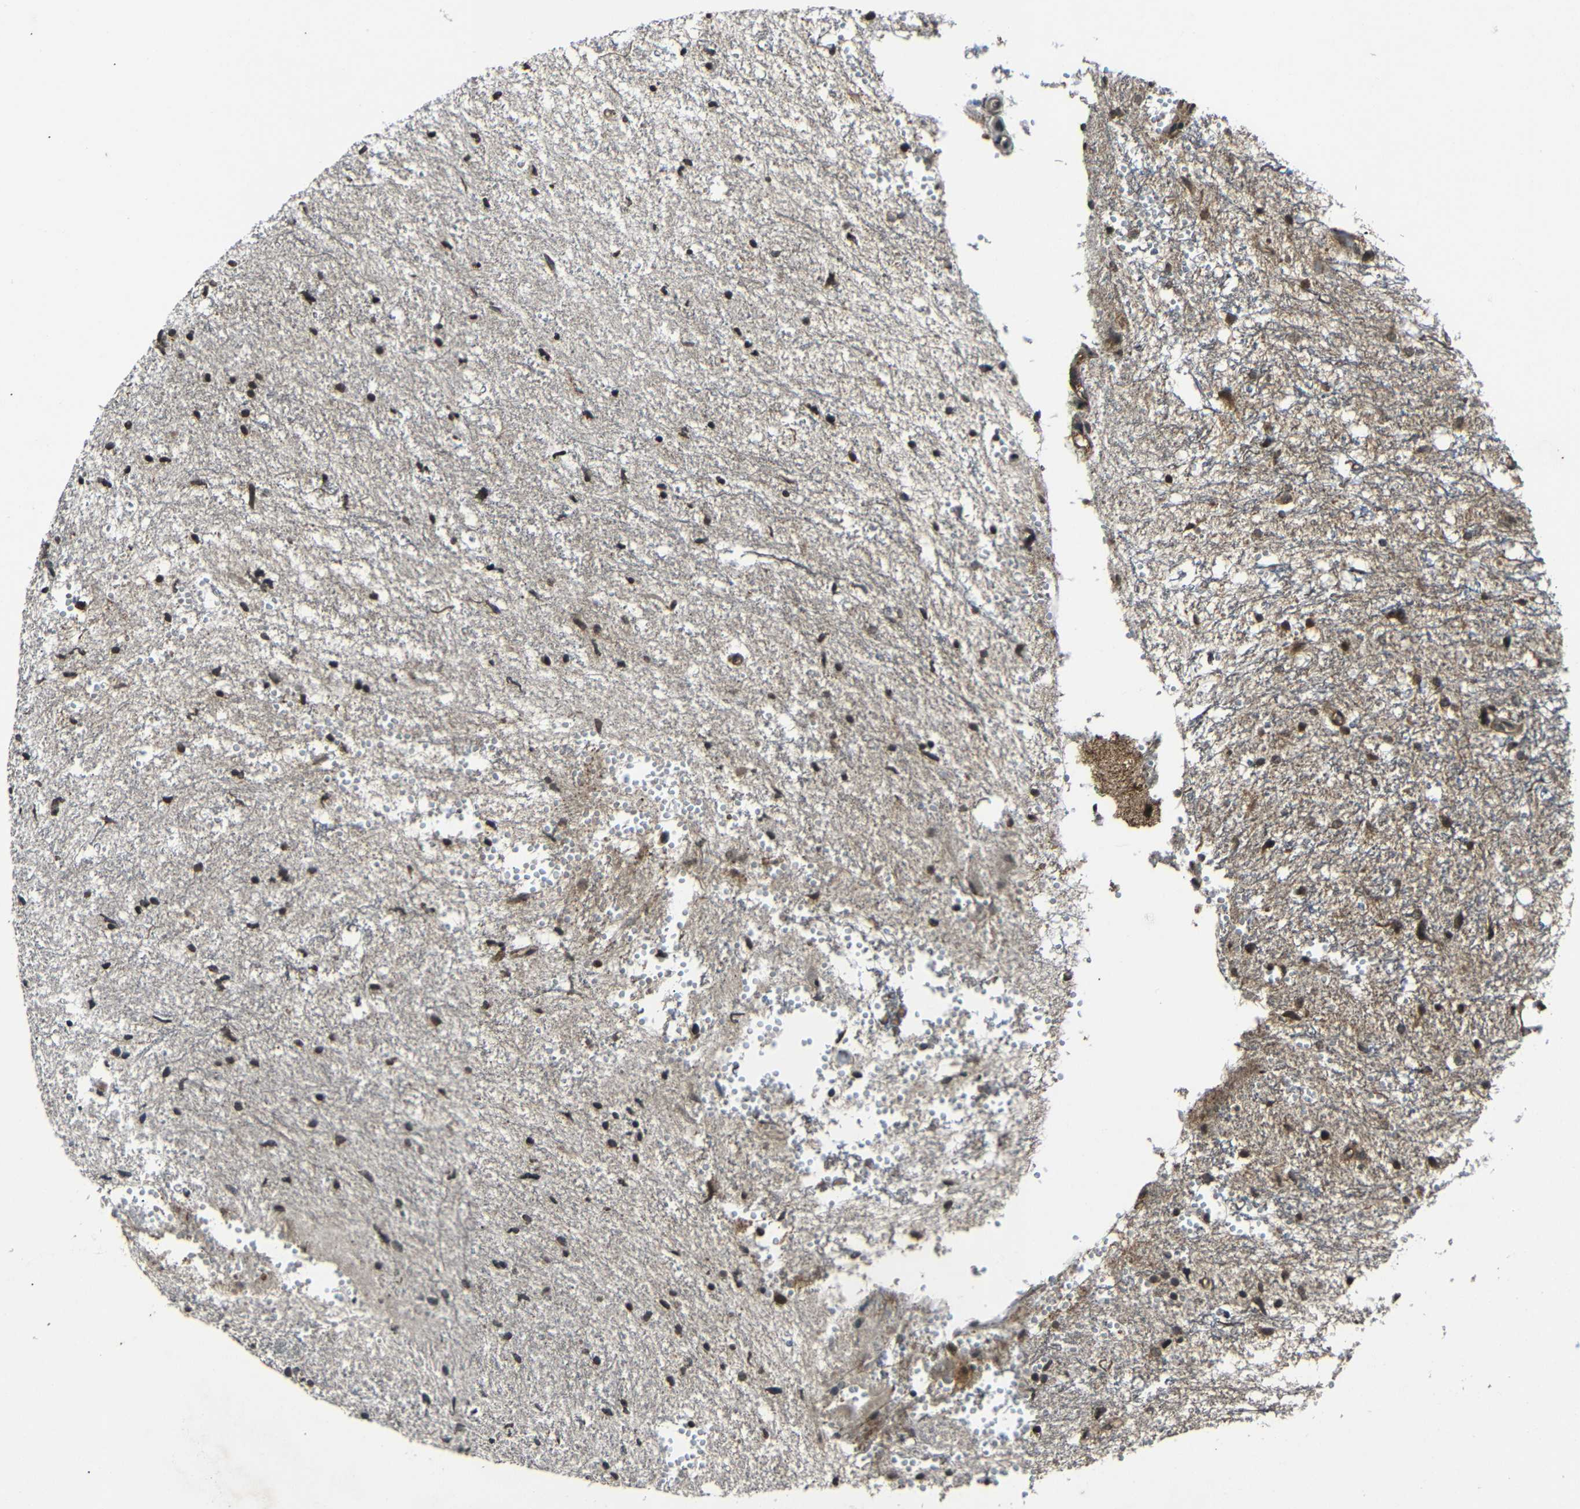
{"staining": {"intensity": "moderate", "quantity": "<25%", "location": "cytoplasmic/membranous,nuclear"}, "tissue": "glioma", "cell_type": "Tumor cells", "image_type": "cancer", "snomed": [{"axis": "morphology", "description": "Glioma, malignant, High grade"}, {"axis": "topography", "description": "Brain"}], "caption": "DAB immunohistochemical staining of human glioma displays moderate cytoplasmic/membranous and nuclear protein expression in approximately <25% of tumor cells.", "gene": "PLK2", "patient": {"sex": "female", "age": 59}}